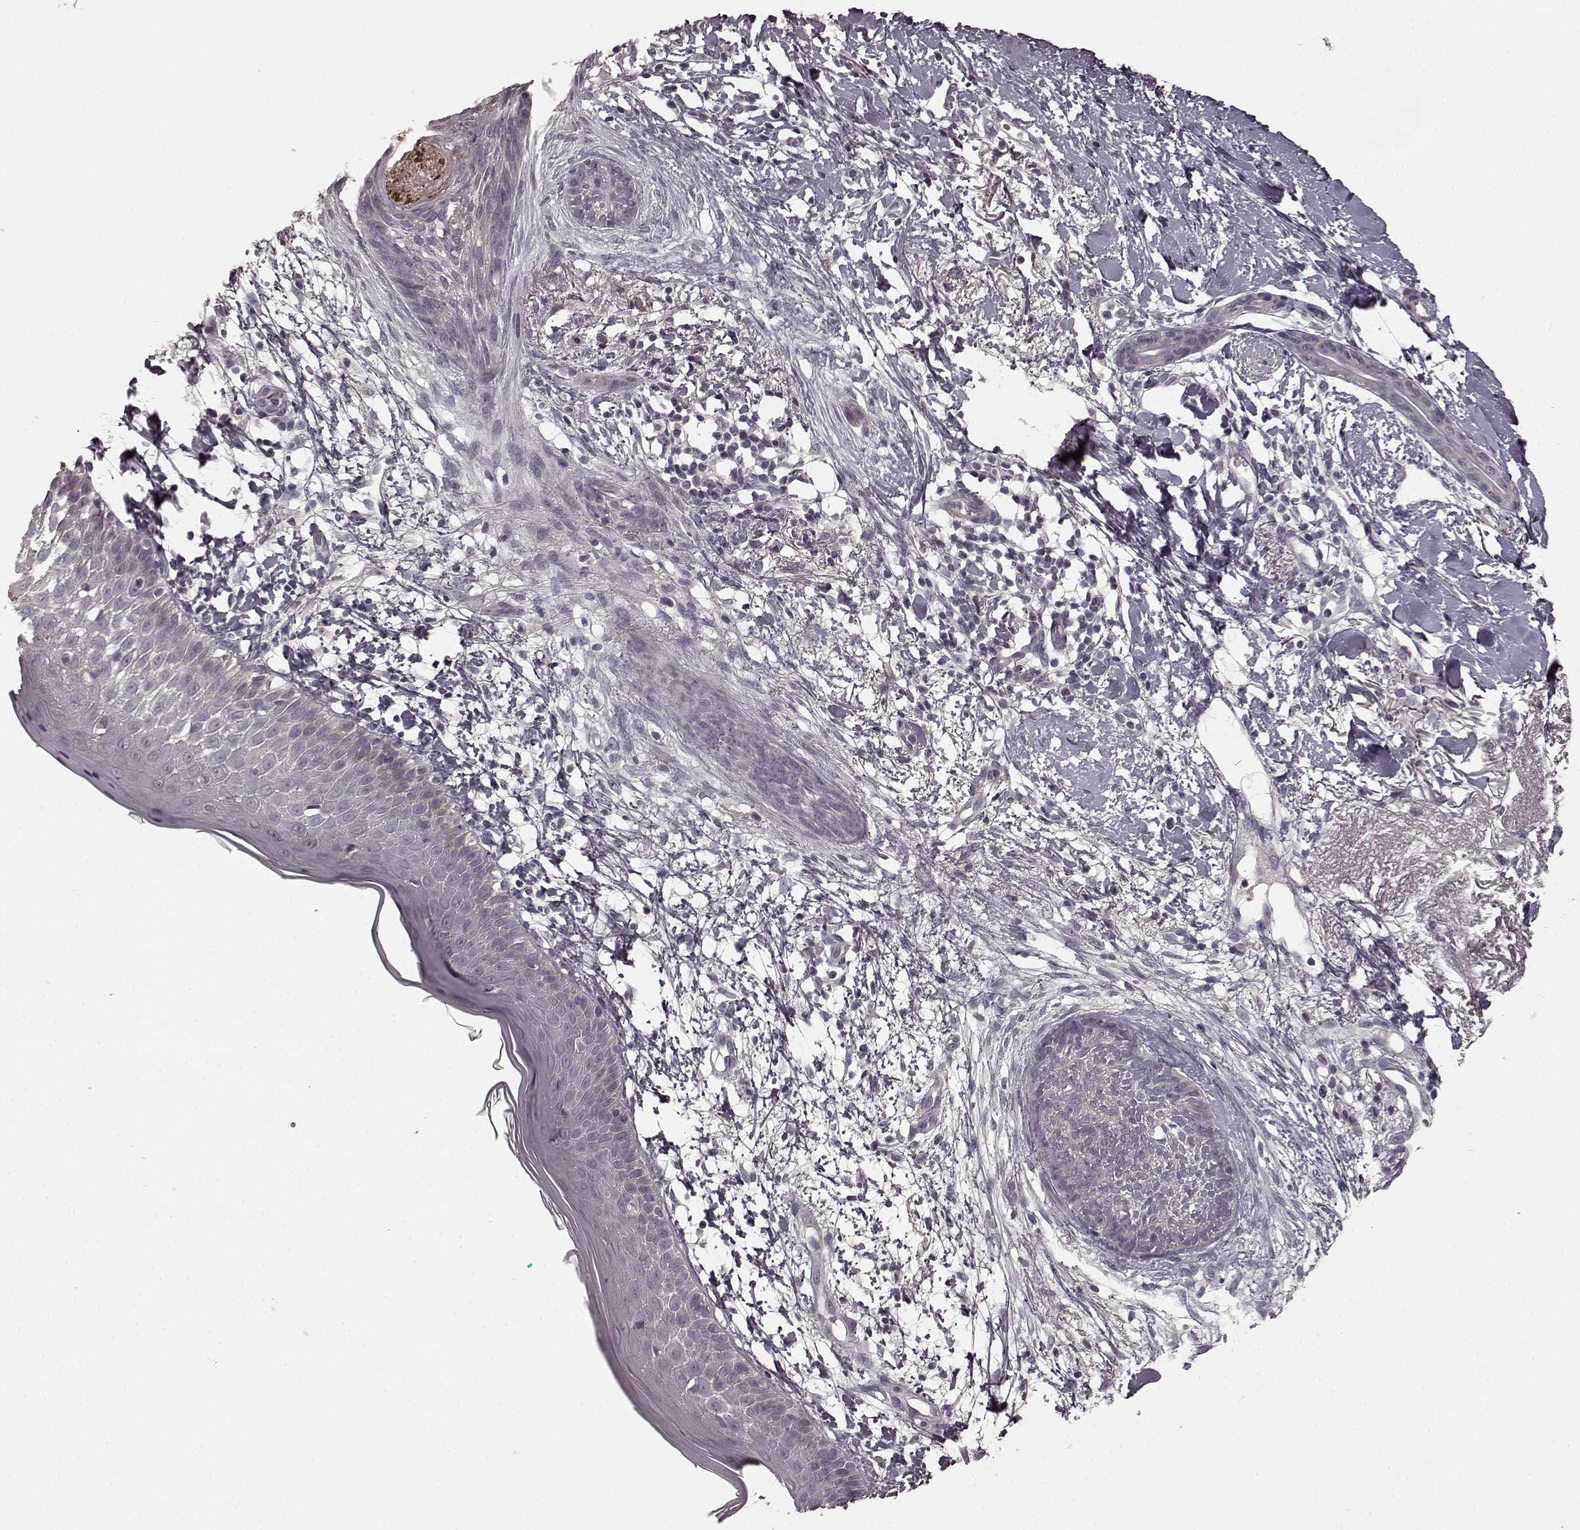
{"staining": {"intensity": "negative", "quantity": "none", "location": "none"}, "tissue": "skin cancer", "cell_type": "Tumor cells", "image_type": "cancer", "snomed": [{"axis": "morphology", "description": "Normal tissue, NOS"}, {"axis": "morphology", "description": "Basal cell carcinoma"}, {"axis": "topography", "description": "Skin"}], "caption": "Skin cancer stained for a protein using IHC reveals no staining tumor cells.", "gene": "PRKCE", "patient": {"sex": "male", "age": 84}}